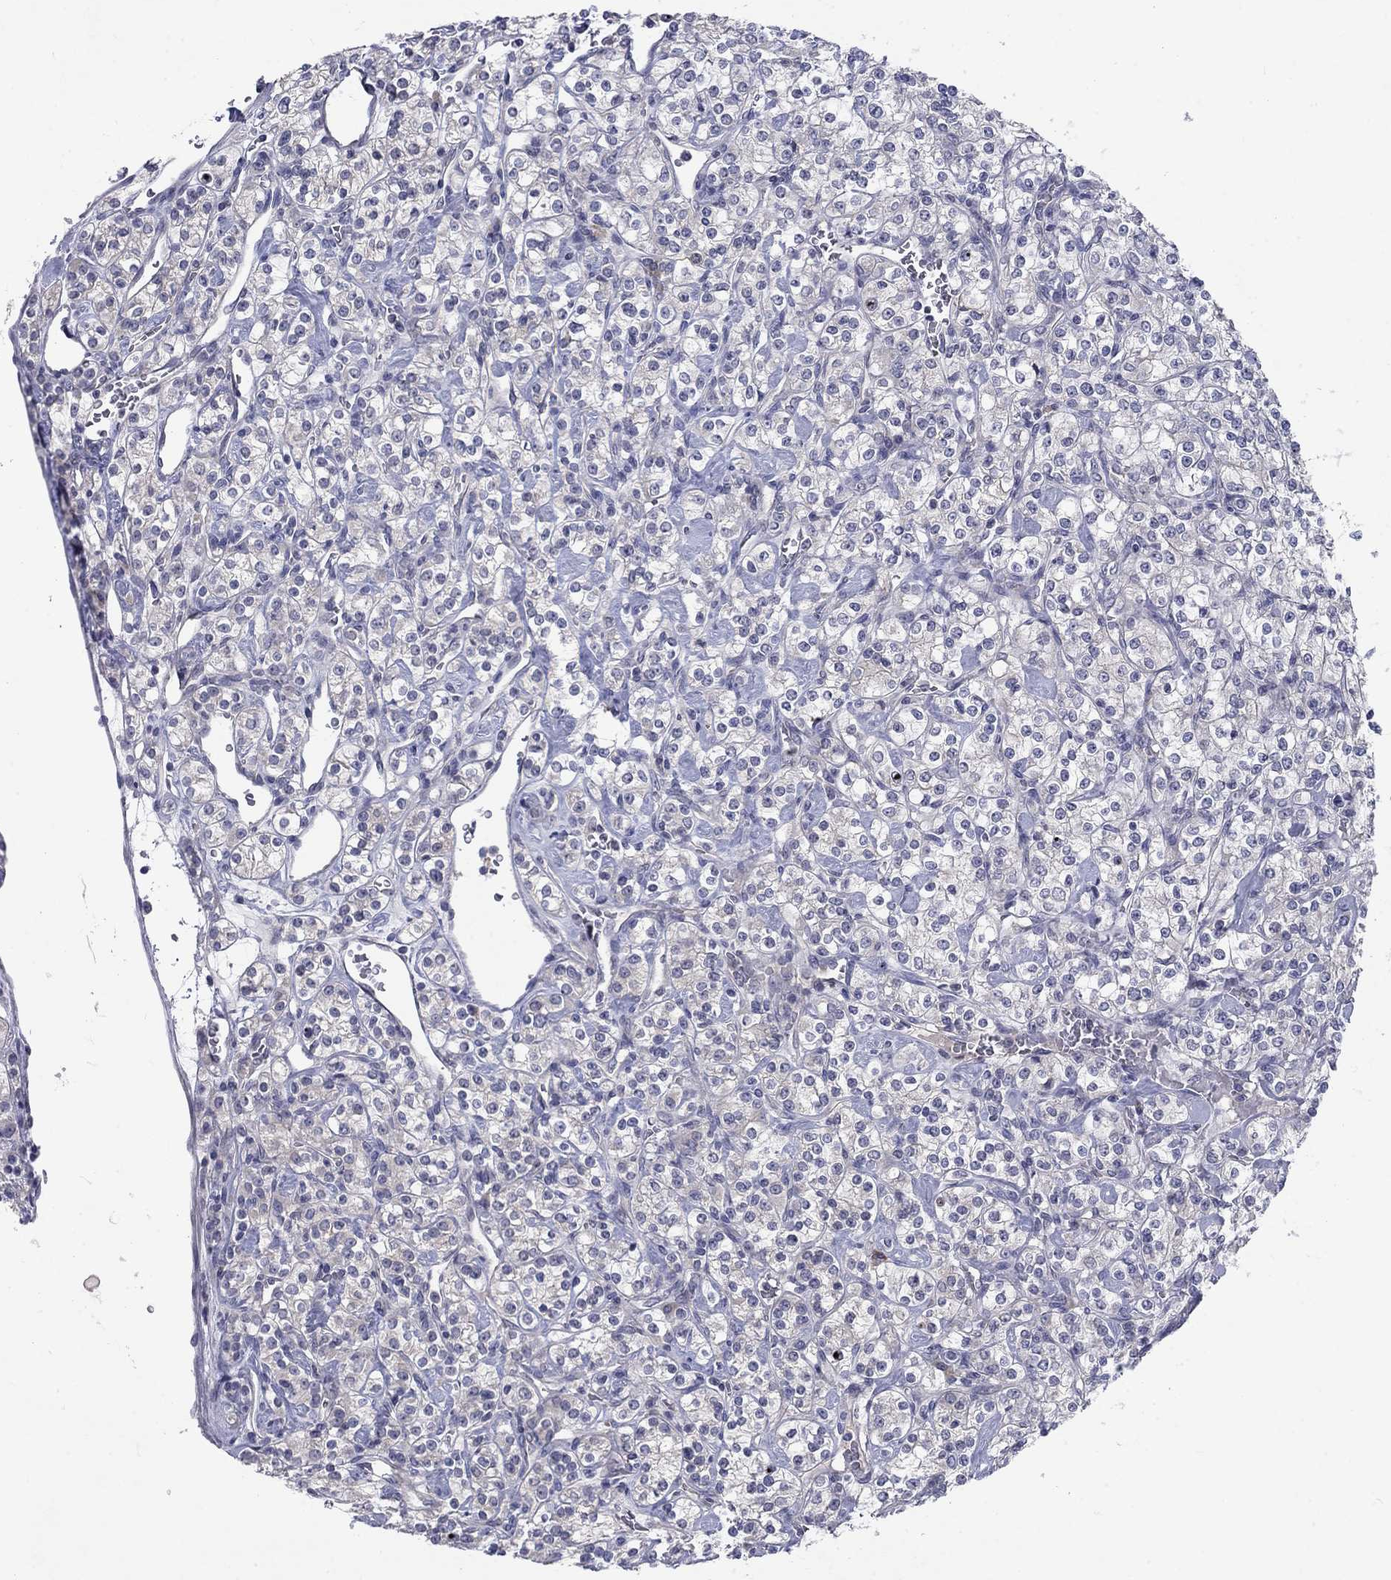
{"staining": {"intensity": "negative", "quantity": "none", "location": "none"}, "tissue": "renal cancer", "cell_type": "Tumor cells", "image_type": "cancer", "snomed": [{"axis": "morphology", "description": "Adenocarcinoma, NOS"}, {"axis": "topography", "description": "Kidney"}], "caption": "Protein analysis of renal cancer (adenocarcinoma) shows no significant staining in tumor cells.", "gene": "CACNA1A", "patient": {"sex": "male", "age": 77}}